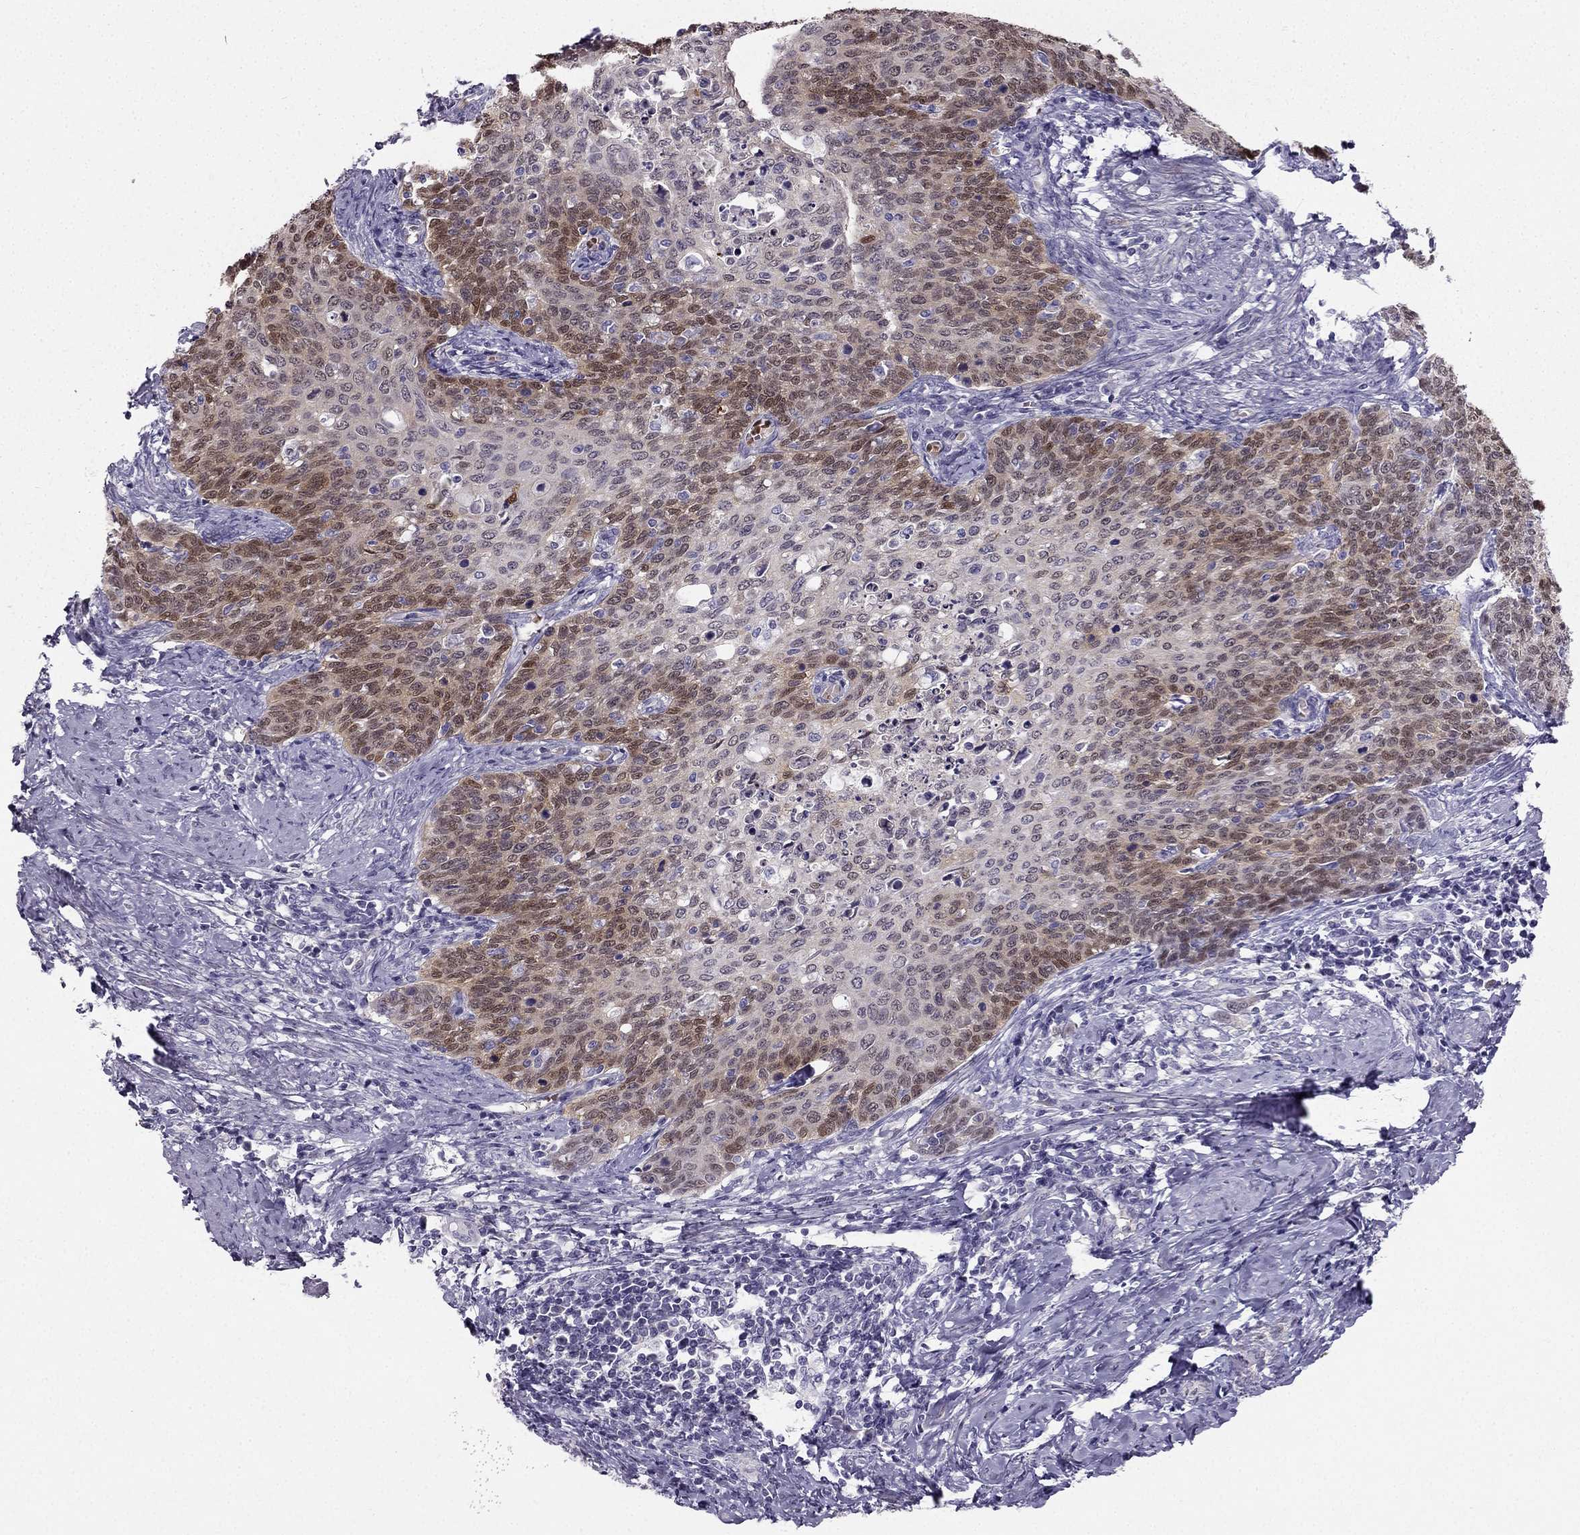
{"staining": {"intensity": "moderate", "quantity": "25%-75%", "location": "nuclear"}, "tissue": "cervical cancer", "cell_type": "Tumor cells", "image_type": "cancer", "snomed": [{"axis": "morphology", "description": "Normal tissue, NOS"}, {"axis": "morphology", "description": "Squamous cell carcinoma, NOS"}, {"axis": "topography", "description": "Cervix"}], "caption": "Squamous cell carcinoma (cervical) stained with IHC reveals moderate nuclear staining in about 25%-75% of tumor cells.", "gene": "RSPH14", "patient": {"sex": "female", "age": 39}}